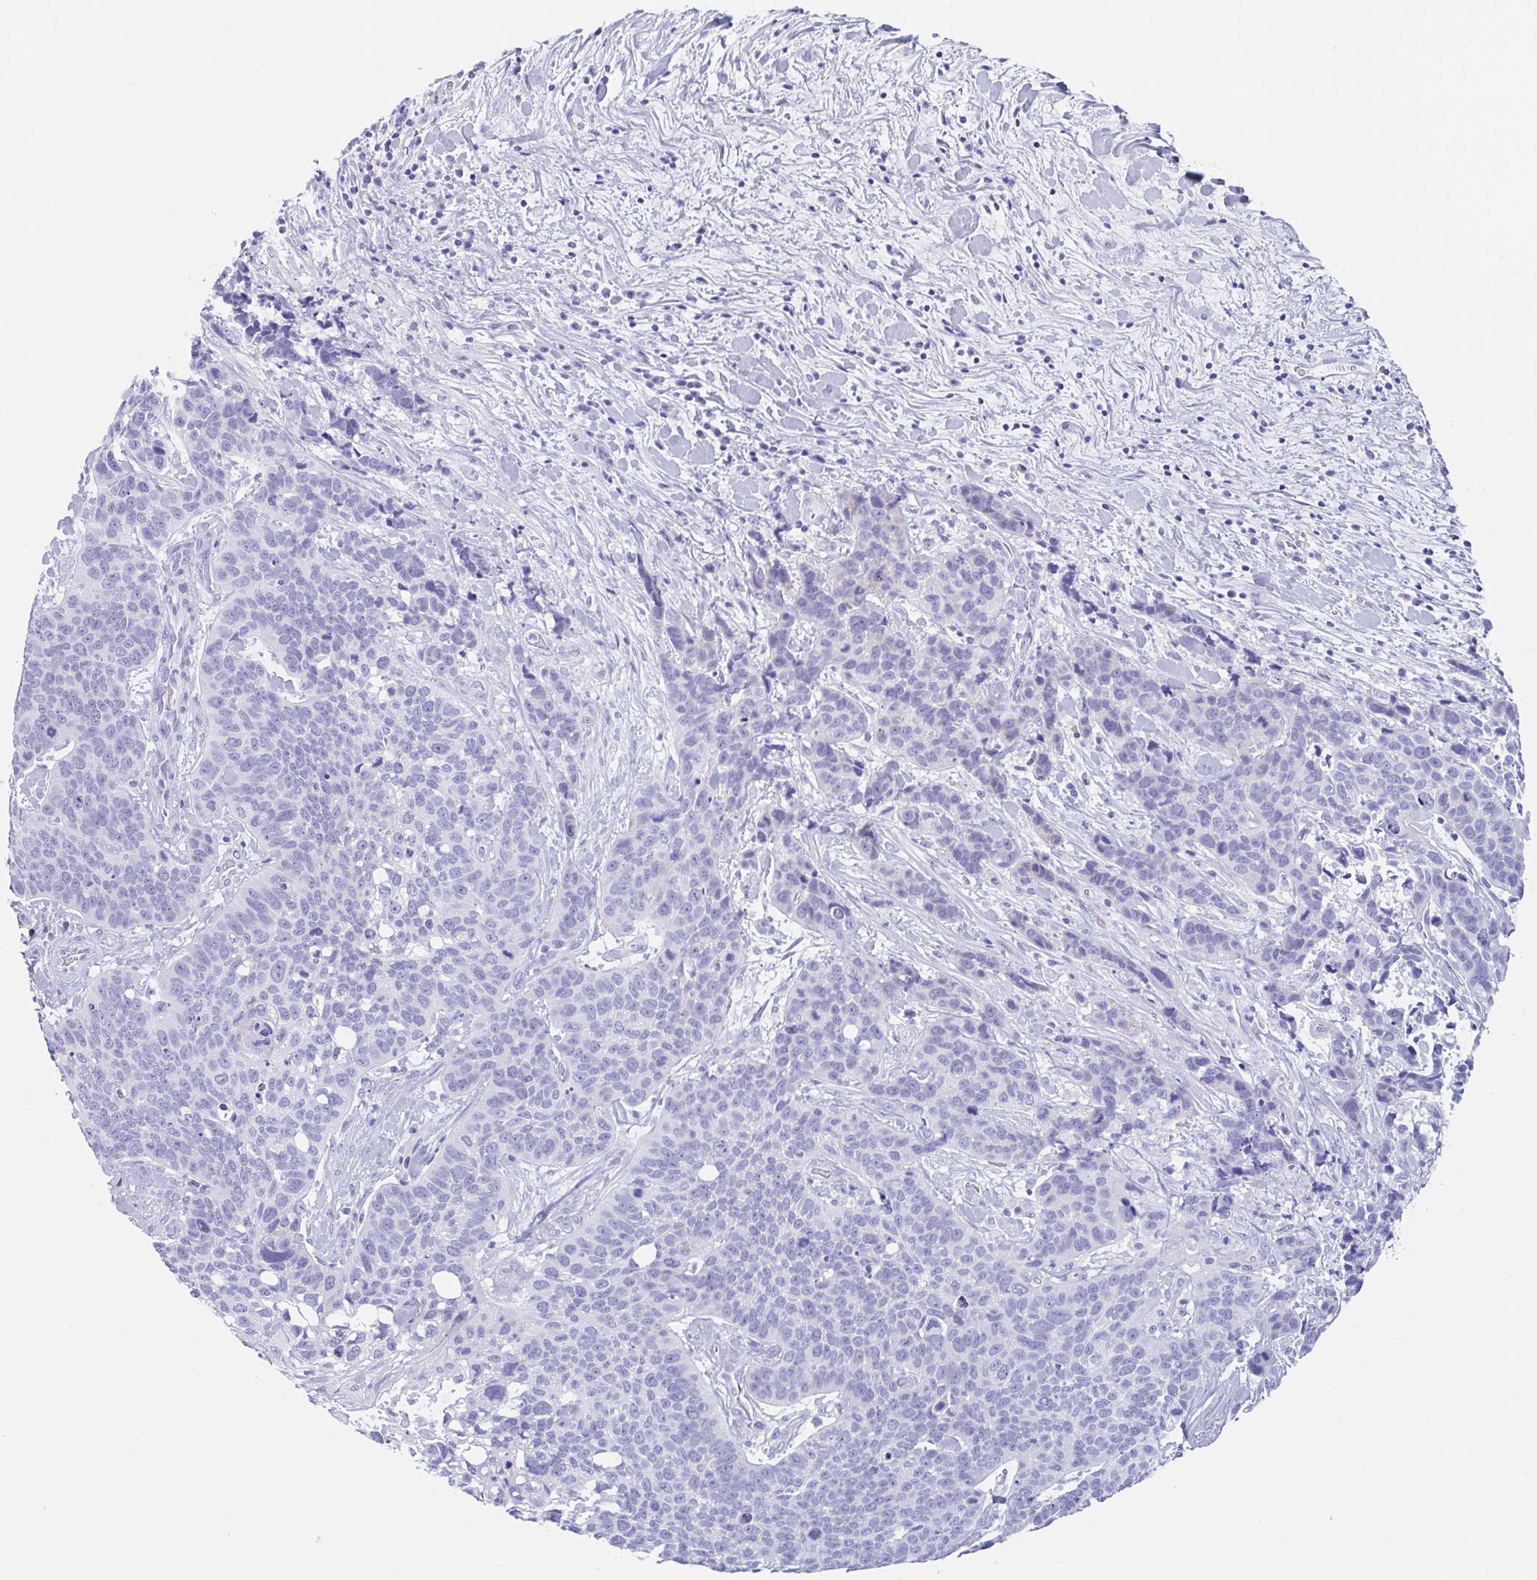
{"staining": {"intensity": "negative", "quantity": "none", "location": "none"}, "tissue": "lung cancer", "cell_type": "Tumor cells", "image_type": "cancer", "snomed": [{"axis": "morphology", "description": "Squamous cell carcinoma, NOS"}, {"axis": "topography", "description": "Lung"}], "caption": "This is a image of IHC staining of lung cancer (squamous cell carcinoma), which shows no positivity in tumor cells.", "gene": "CPTP", "patient": {"sex": "male", "age": 62}}